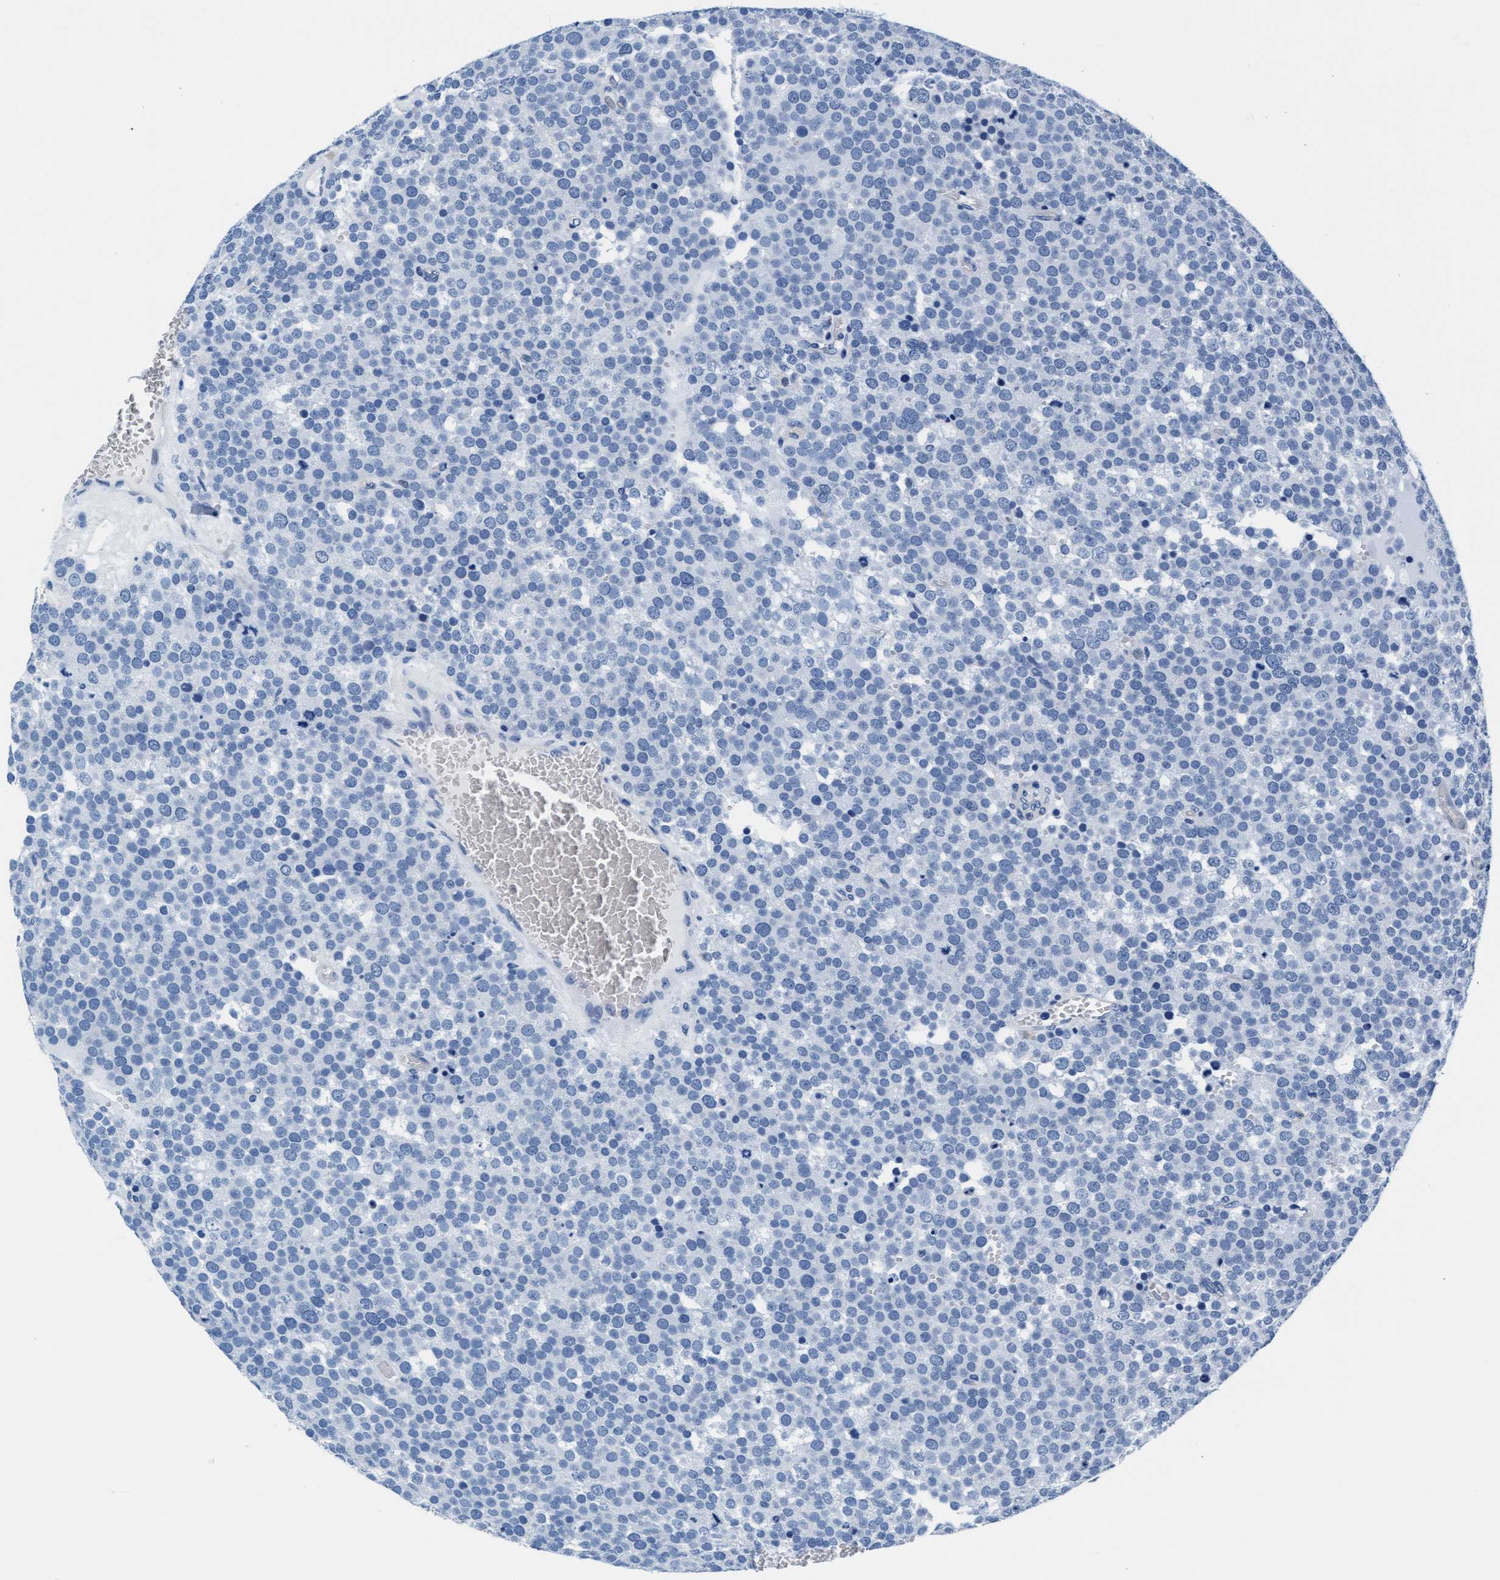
{"staining": {"intensity": "negative", "quantity": "none", "location": "none"}, "tissue": "testis cancer", "cell_type": "Tumor cells", "image_type": "cancer", "snomed": [{"axis": "morphology", "description": "Normal tissue, NOS"}, {"axis": "morphology", "description": "Seminoma, NOS"}, {"axis": "topography", "description": "Testis"}], "caption": "This is a histopathology image of immunohistochemistry staining of testis cancer (seminoma), which shows no expression in tumor cells.", "gene": "MMP8", "patient": {"sex": "male", "age": 71}}